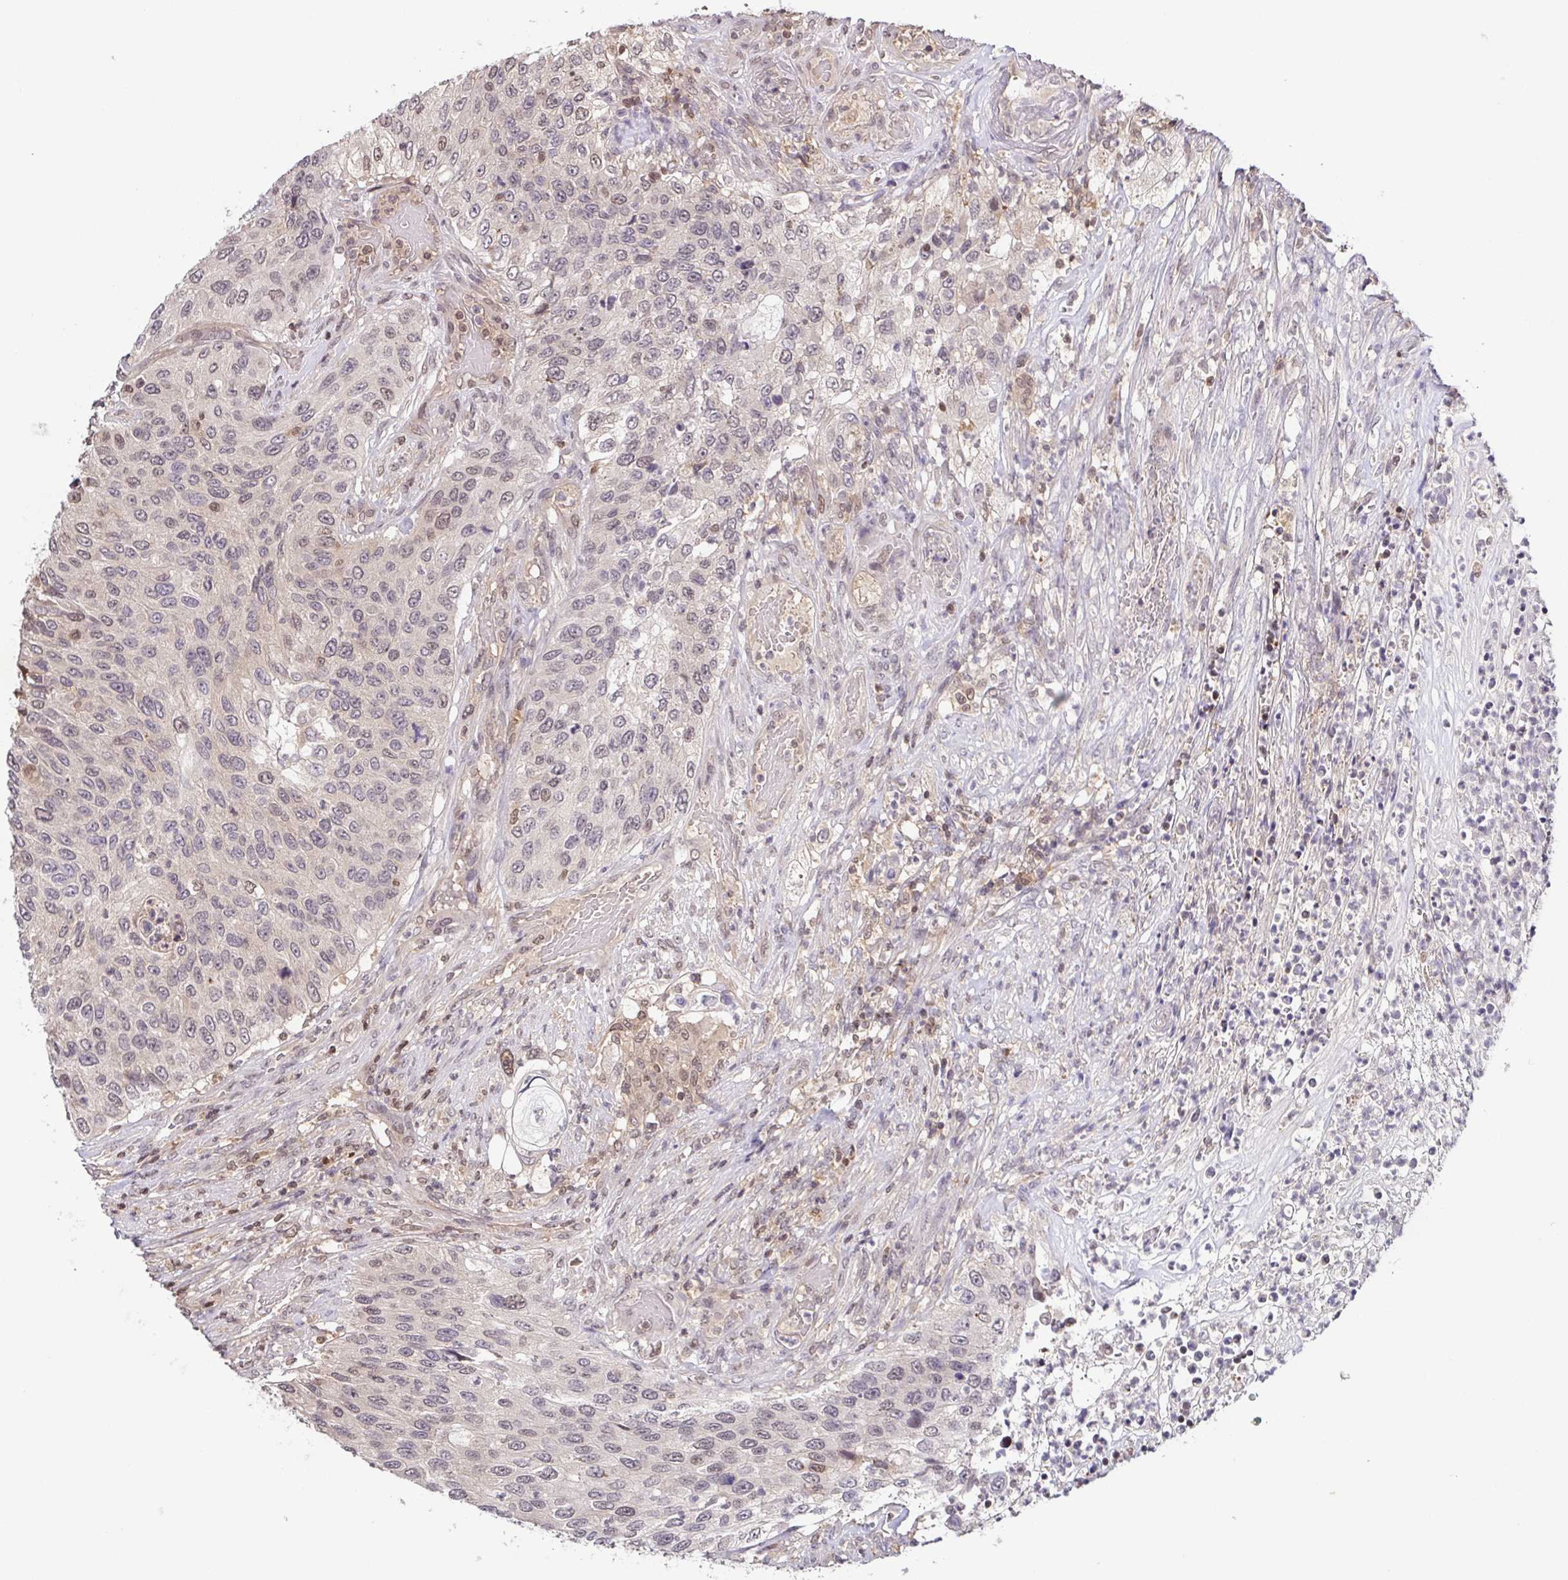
{"staining": {"intensity": "moderate", "quantity": "<25%", "location": "nuclear"}, "tissue": "urothelial cancer", "cell_type": "Tumor cells", "image_type": "cancer", "snomed": [{"axis": "morphology", "description": "Urothelial carcinoma, High grade"}, {"axis": "topography", "description": "Urinary bladder"}], "caption": "The image displays staining of urothelial cancer, revealing moderate nuclear protein positivity (brown color) within tumor cells.", "gene": "PSMB9", "patient": {"sex": "female", "age": 60}}